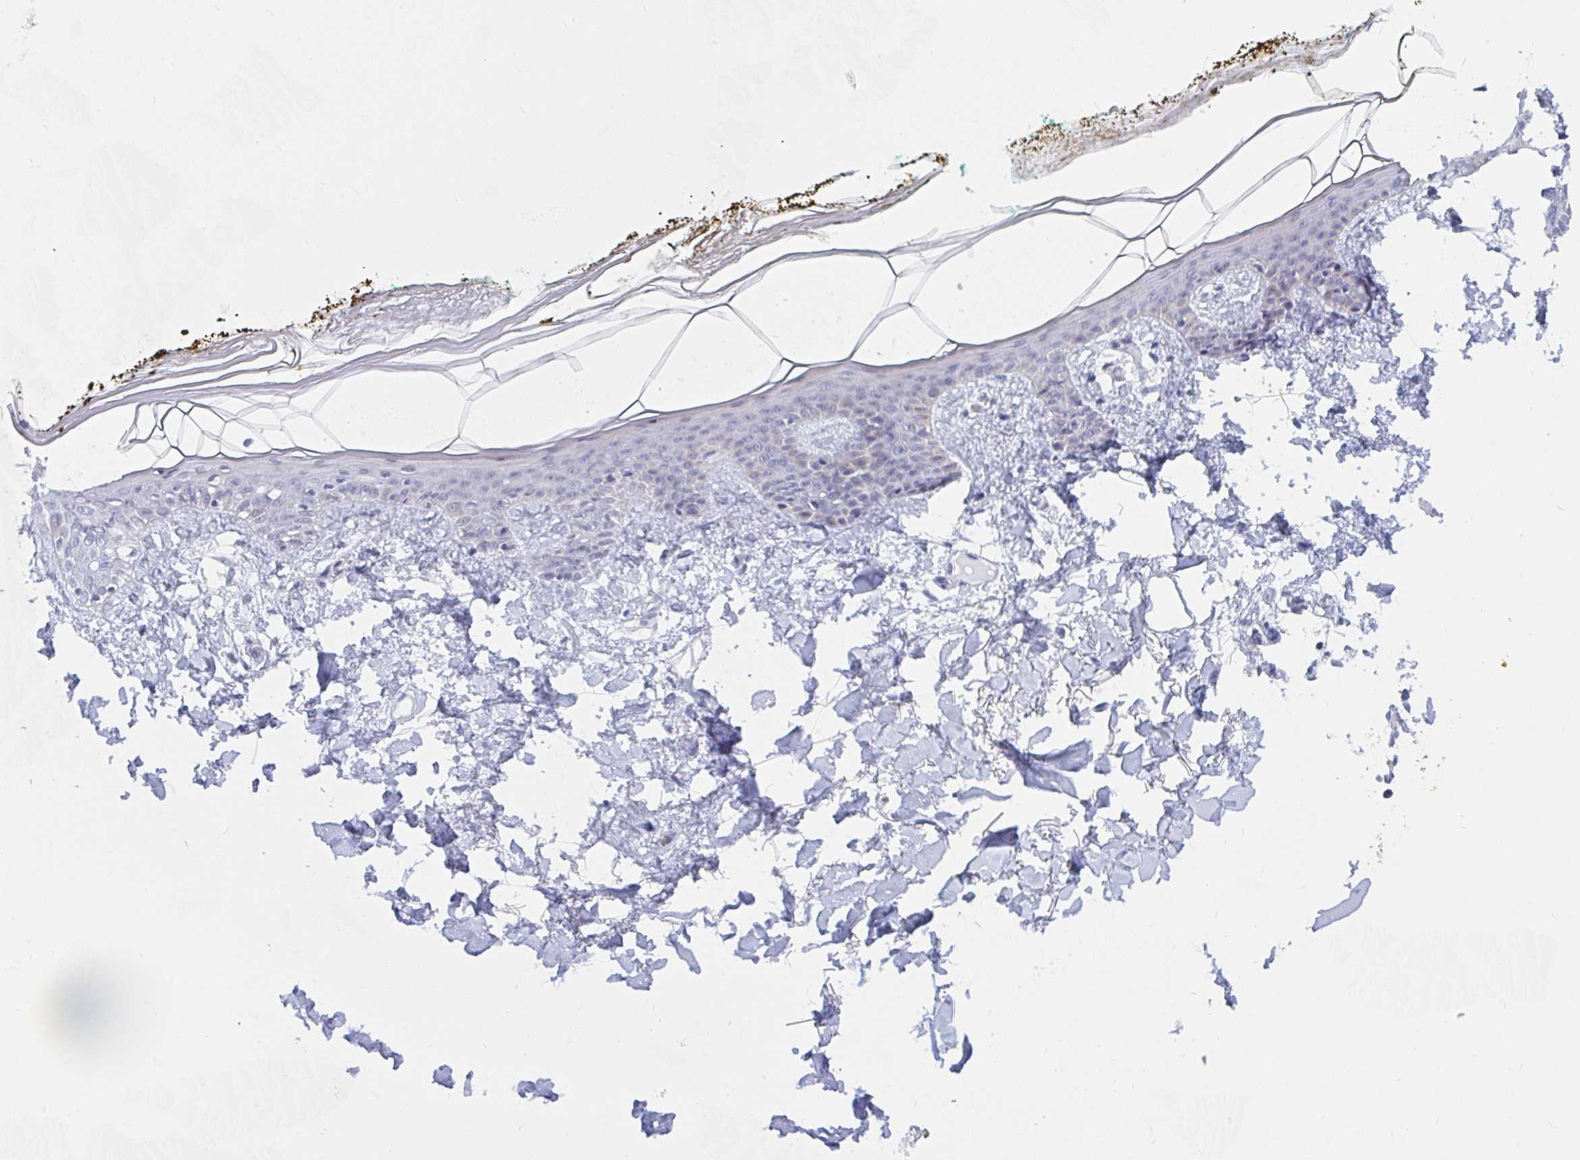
{"staining": {"intensity": "negative", "quantity": "none", "location": "none"}, "tissue": "skin", "cell_type": "Fibroblasts", "image_type": "normal", "snomed": [{"axis": "morphology", "description": "Normal tissue, NOS"}, {"axis": "topography", "description": "Skin"}], "caption": "This is a histopathology image of immunohistochemistry (IHC) staining of normal skin, which shows no expression in fibroblasts.", "gene": "DAOA", "patient": {"sex": "female", "age": 34}}